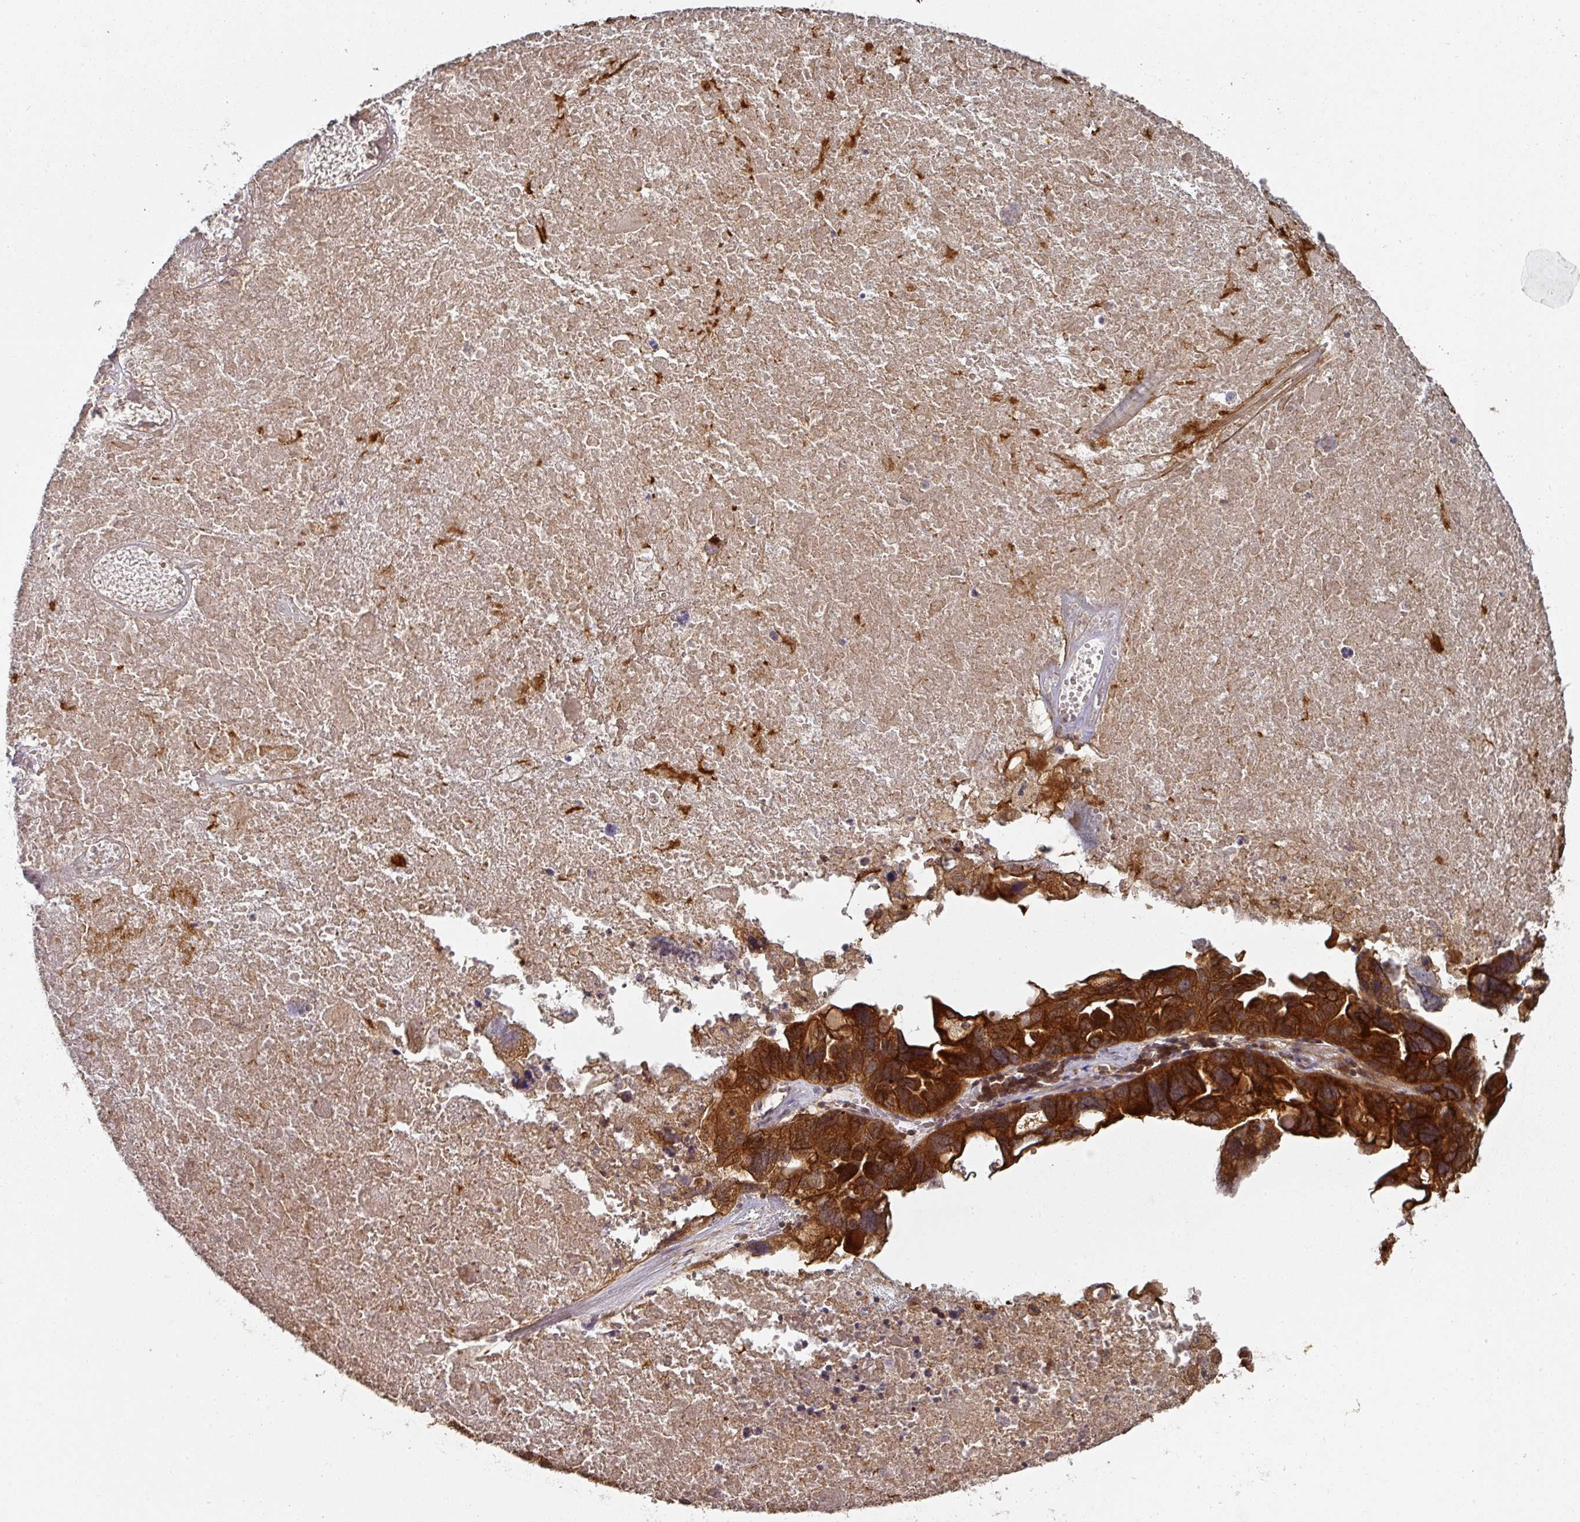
{"staining": {"intensity": "strong", "quantity": ">75%", "location": "cytoplasmic/membranous"}, "tissue": "ovarian cancer", "cell_type": "Tumor cells", "image_type": "cancer", "snomed": [{"axis": "morphology", "description": "Cystadenocarcinoma, serous, NOS"}, {"axis": "topography", "description": "Ovary"}], "caption": "Immunohistochemistry (IHC) image of neoplastic tissue: human serous cystadenocarcinoma (ovarian) stained using immunohistochemistry (IHC) reveals high levels of strong protein expression localized specifically in the cytoplasmic/membranous of tumor cells, appearing as a cytoplasmic/membranous brown color.", "gene": "EIF4EBP2", "patient": {"sex": "female", "age": 59}}